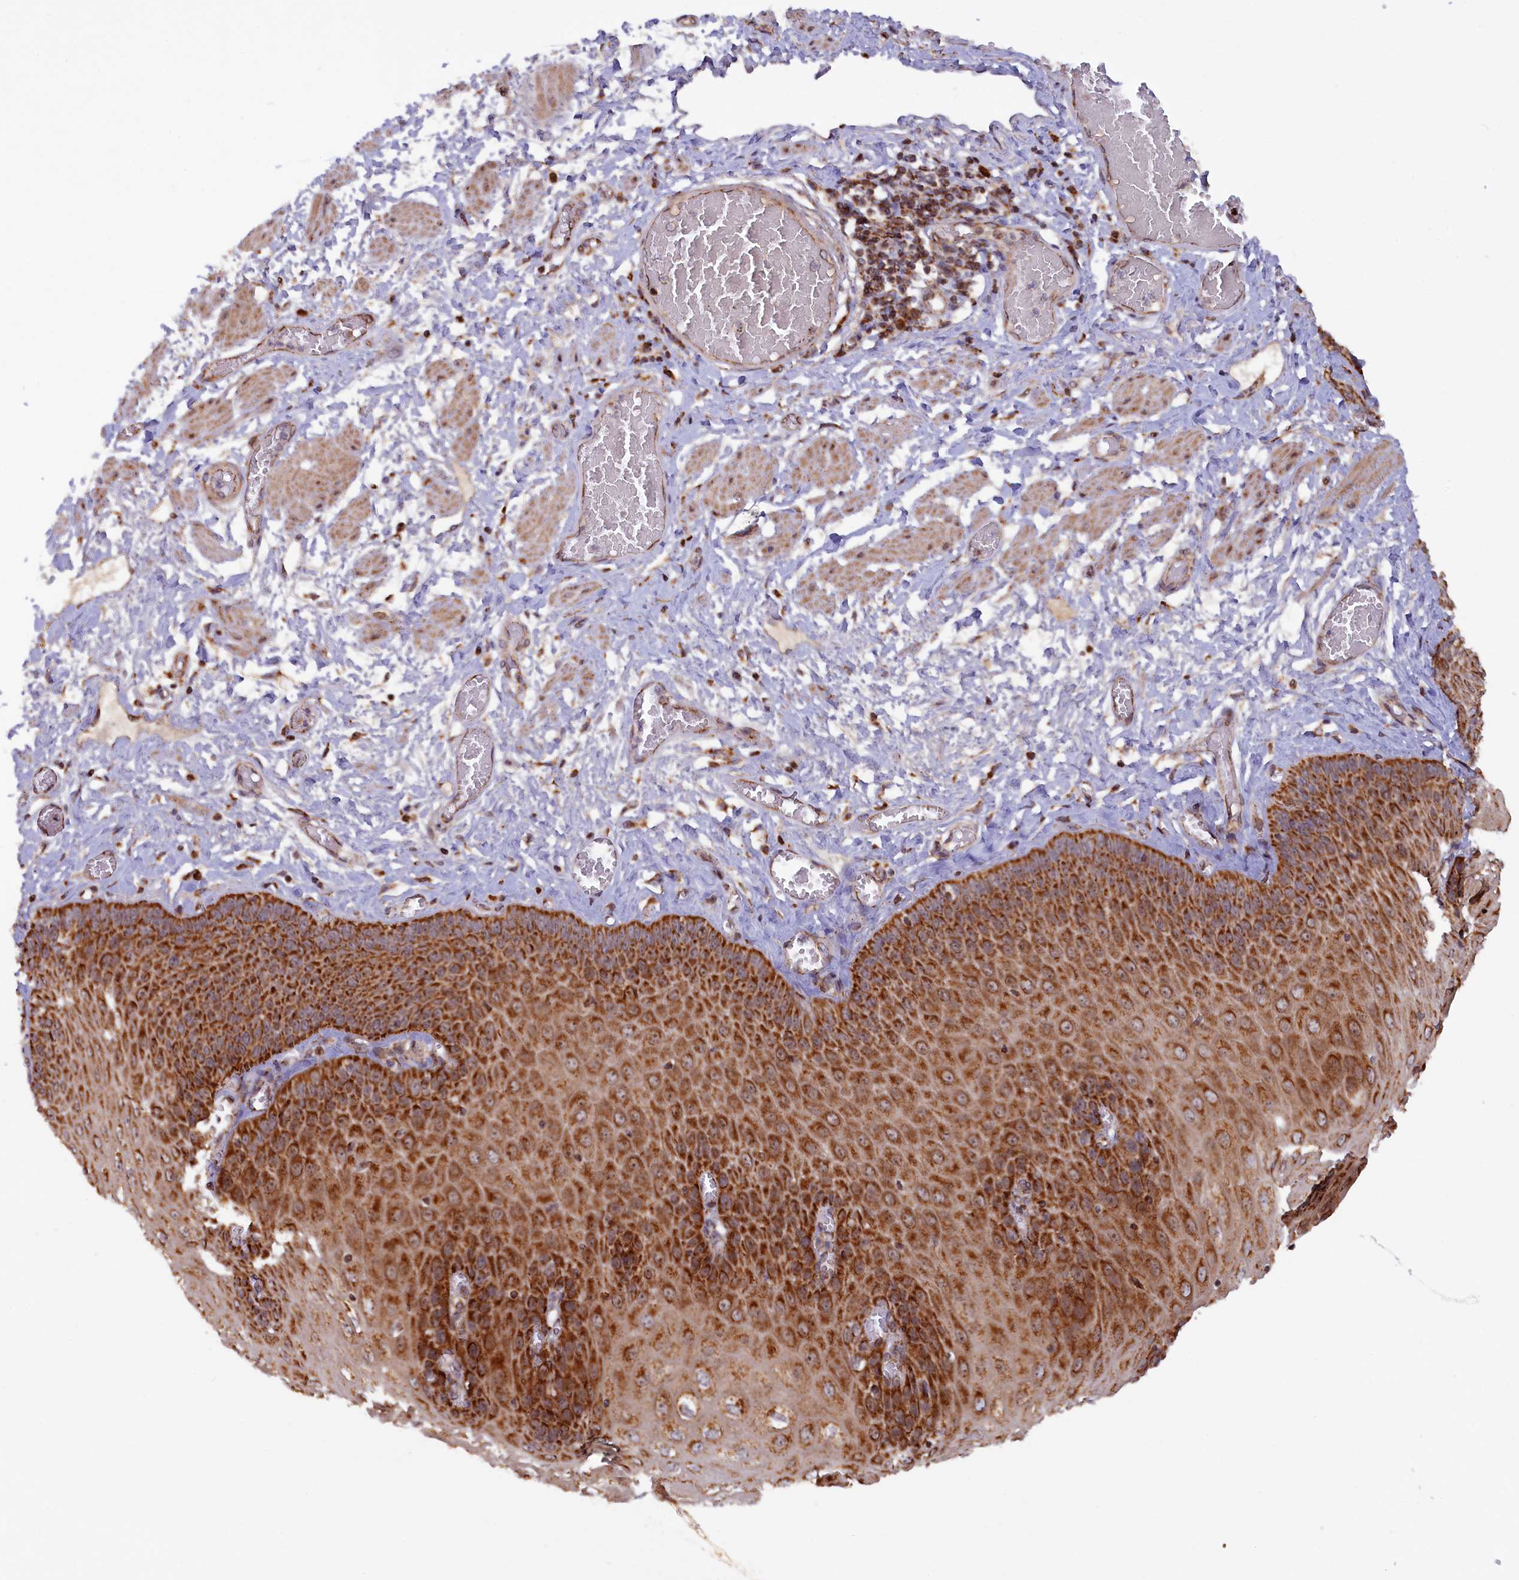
{"staining": {"intensity": "strong", "quantity": ">75%", "location": "cytoplasmic/membranous"}, "tissue": "esophagus", "cell_type": "Squamous epithelial cells", "image_type": "normal", "snomed": [{"axis": "morphology", "description": "Normal tissue, NOS"}, {"axis": "topography", "description": "Esophagus"}], "caption": "Protein analysis of unremarkable esophagus reveals strong cytoplasmic/membranous positivity in about >75% of squamous epithelial cells.", "gene": "DUS3L", "patient": {"sex": "male", "age": 60}}